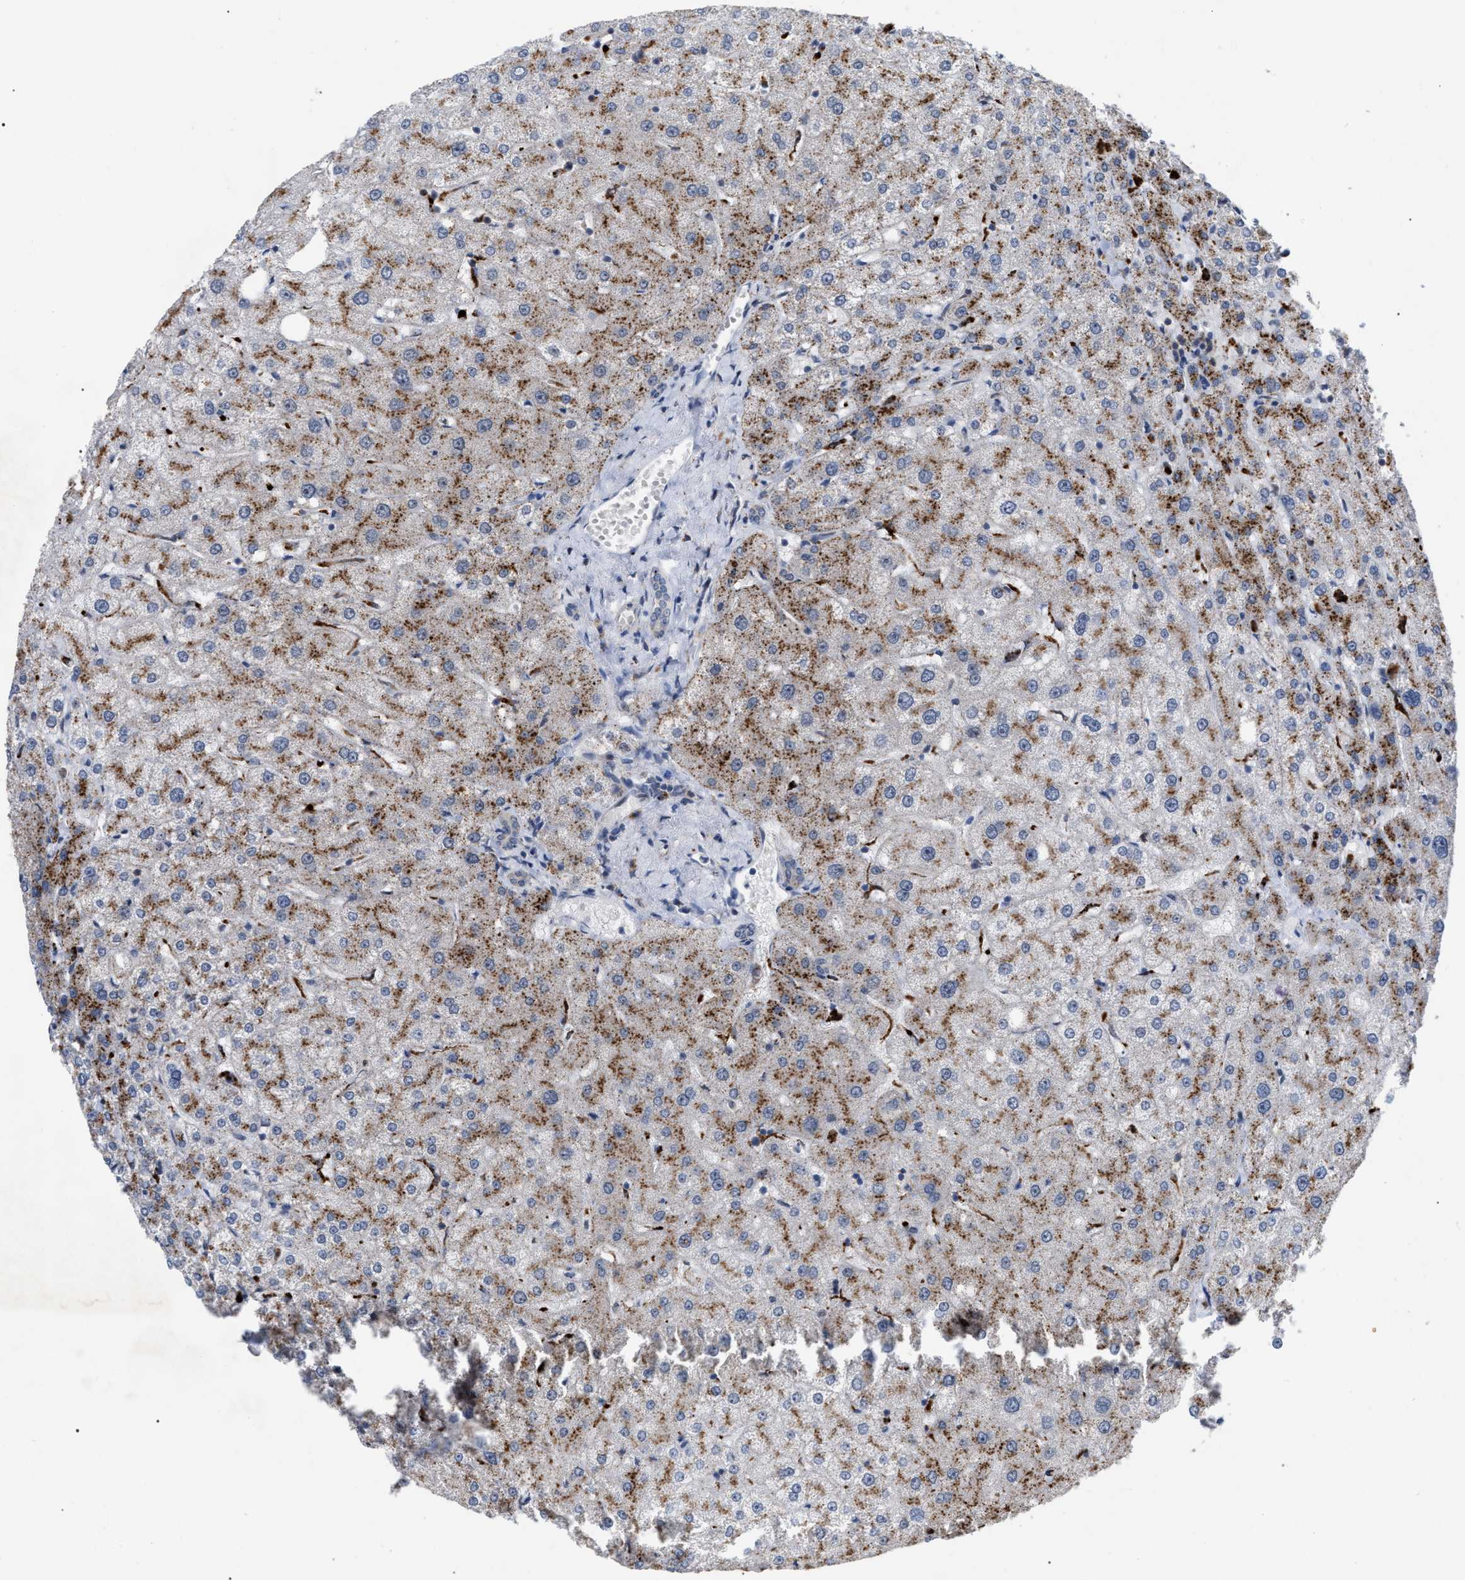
{"staining": {"intensity": "negative", "quantity": "none", "location": "none"}, "tissue": "liver", "cell_type": "Cholangiocytes", "image_type": "normal", "snomed": [{"axis": "morphology", "description": "Normal tissue, NOS"}, {"axis": "topography", "description": "Liver"}], "caption": "DAB (3,3'-diaminobenzidine) immunohistochemical staining of benign liver demonstrates no significant staining in cholangiocytes.", "gene": "UPF1", "patient": {"sex": "male", "age": 73}}